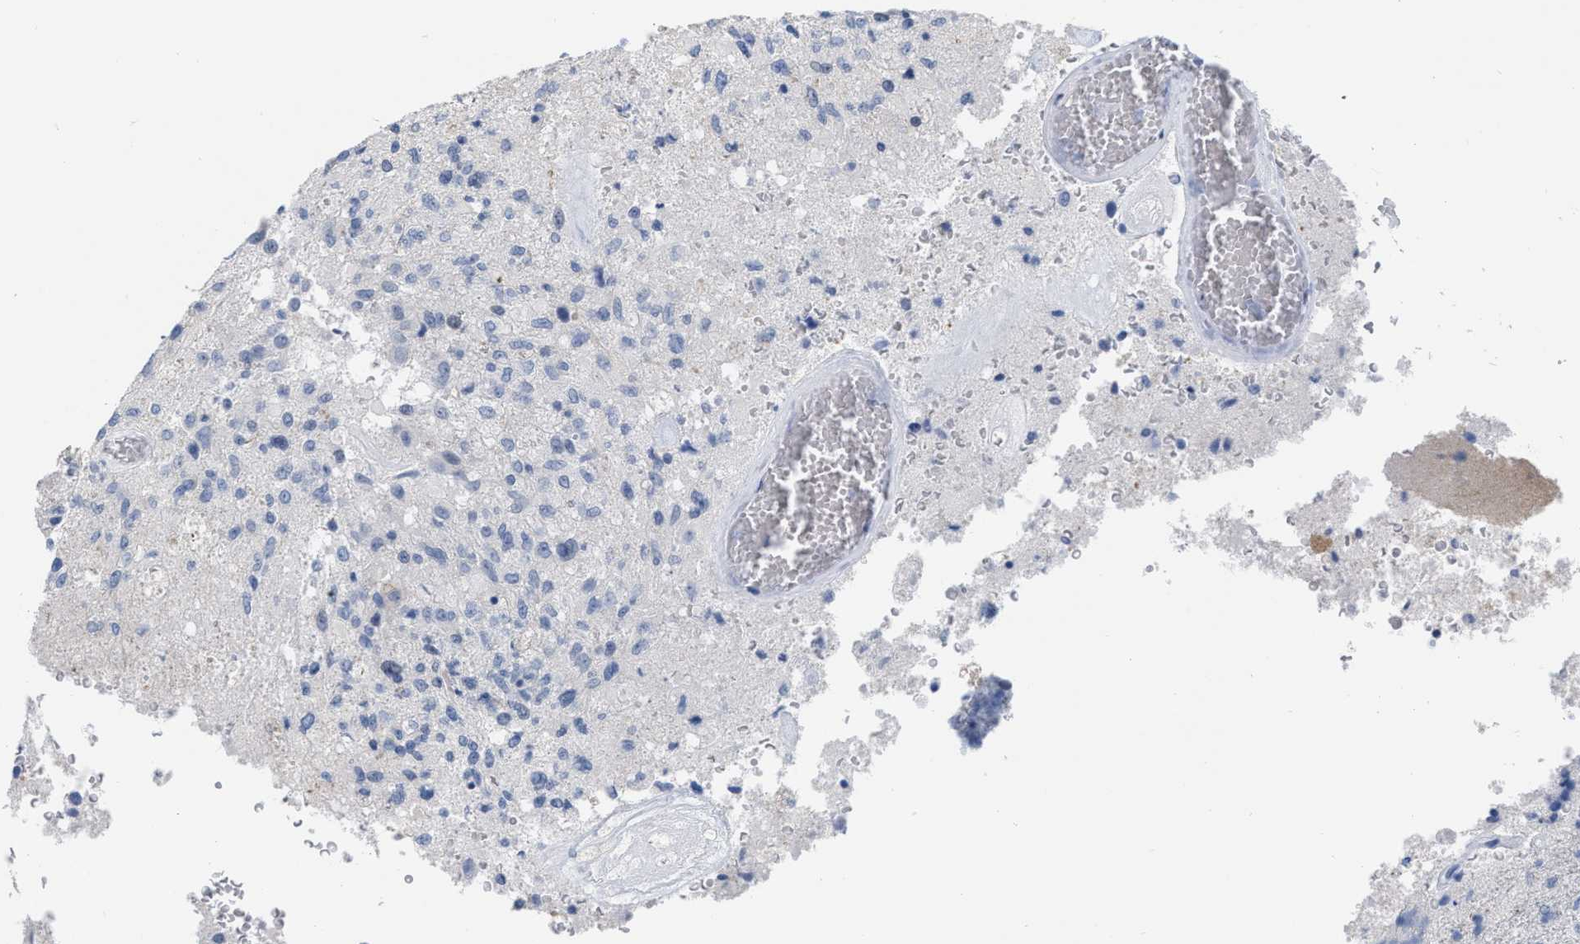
{"staining": {"intensity": "negative", "quantity": "none", "location": "none"}, "tissue": "glioma", "cell_type": "Tumor cells", "image_type": "cancer", "snomed": [{"axis": "morphology", "description": "Normal tissue, NOS"}, {"axis": "morphology", "description": "Glioma, malignant, High grade"}, {"axis": "topography", "description": "Cerebral cortex"}], "caption": "Tumor cells are negative for protein expression in human glioma. The staining is performed using DAB (3,3'-diaminobenzidine) brown chromogen with nuclei counter-stained in using hematoxylin.", "gene": "TAGLN", "patient": {"sex": "male", "age": 77}}